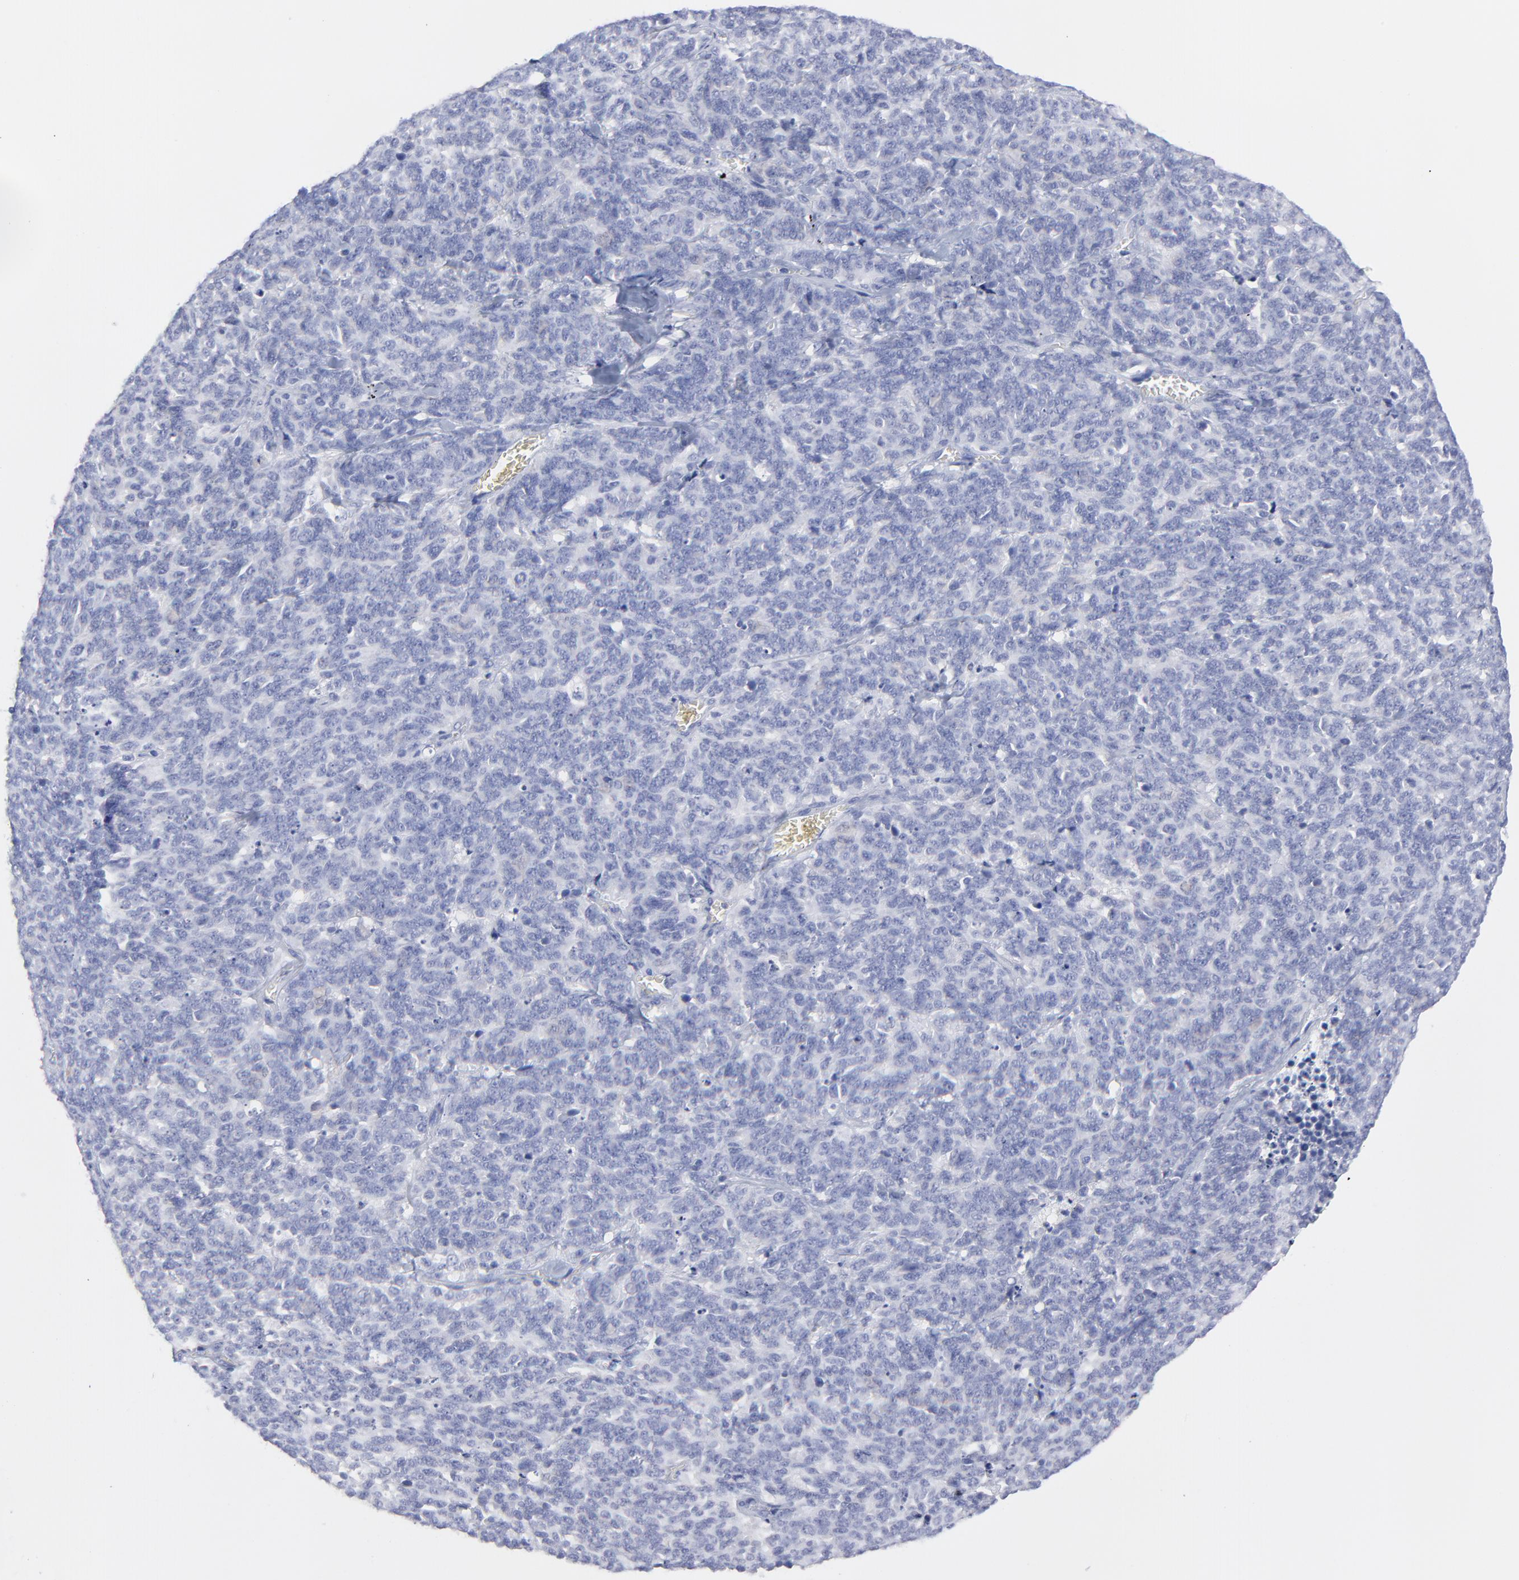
{"staining": {"intensity": "negative", "quantity": "none", "location": "none"}, "tissue": "lung cancer", "cell_type": "Tumor cells", "image_type": "cancer", "snomed": [{"axis": "morphology", "description": "Neoplasm, malignant, NOS"}, {"axis": "topography", "description": "Lung"}], "caption": "Tumor cells show no significant expression in lung malignant neoplasm.", "gene": "DUSP9", "patient": {"sex": "female", "age": 58}}